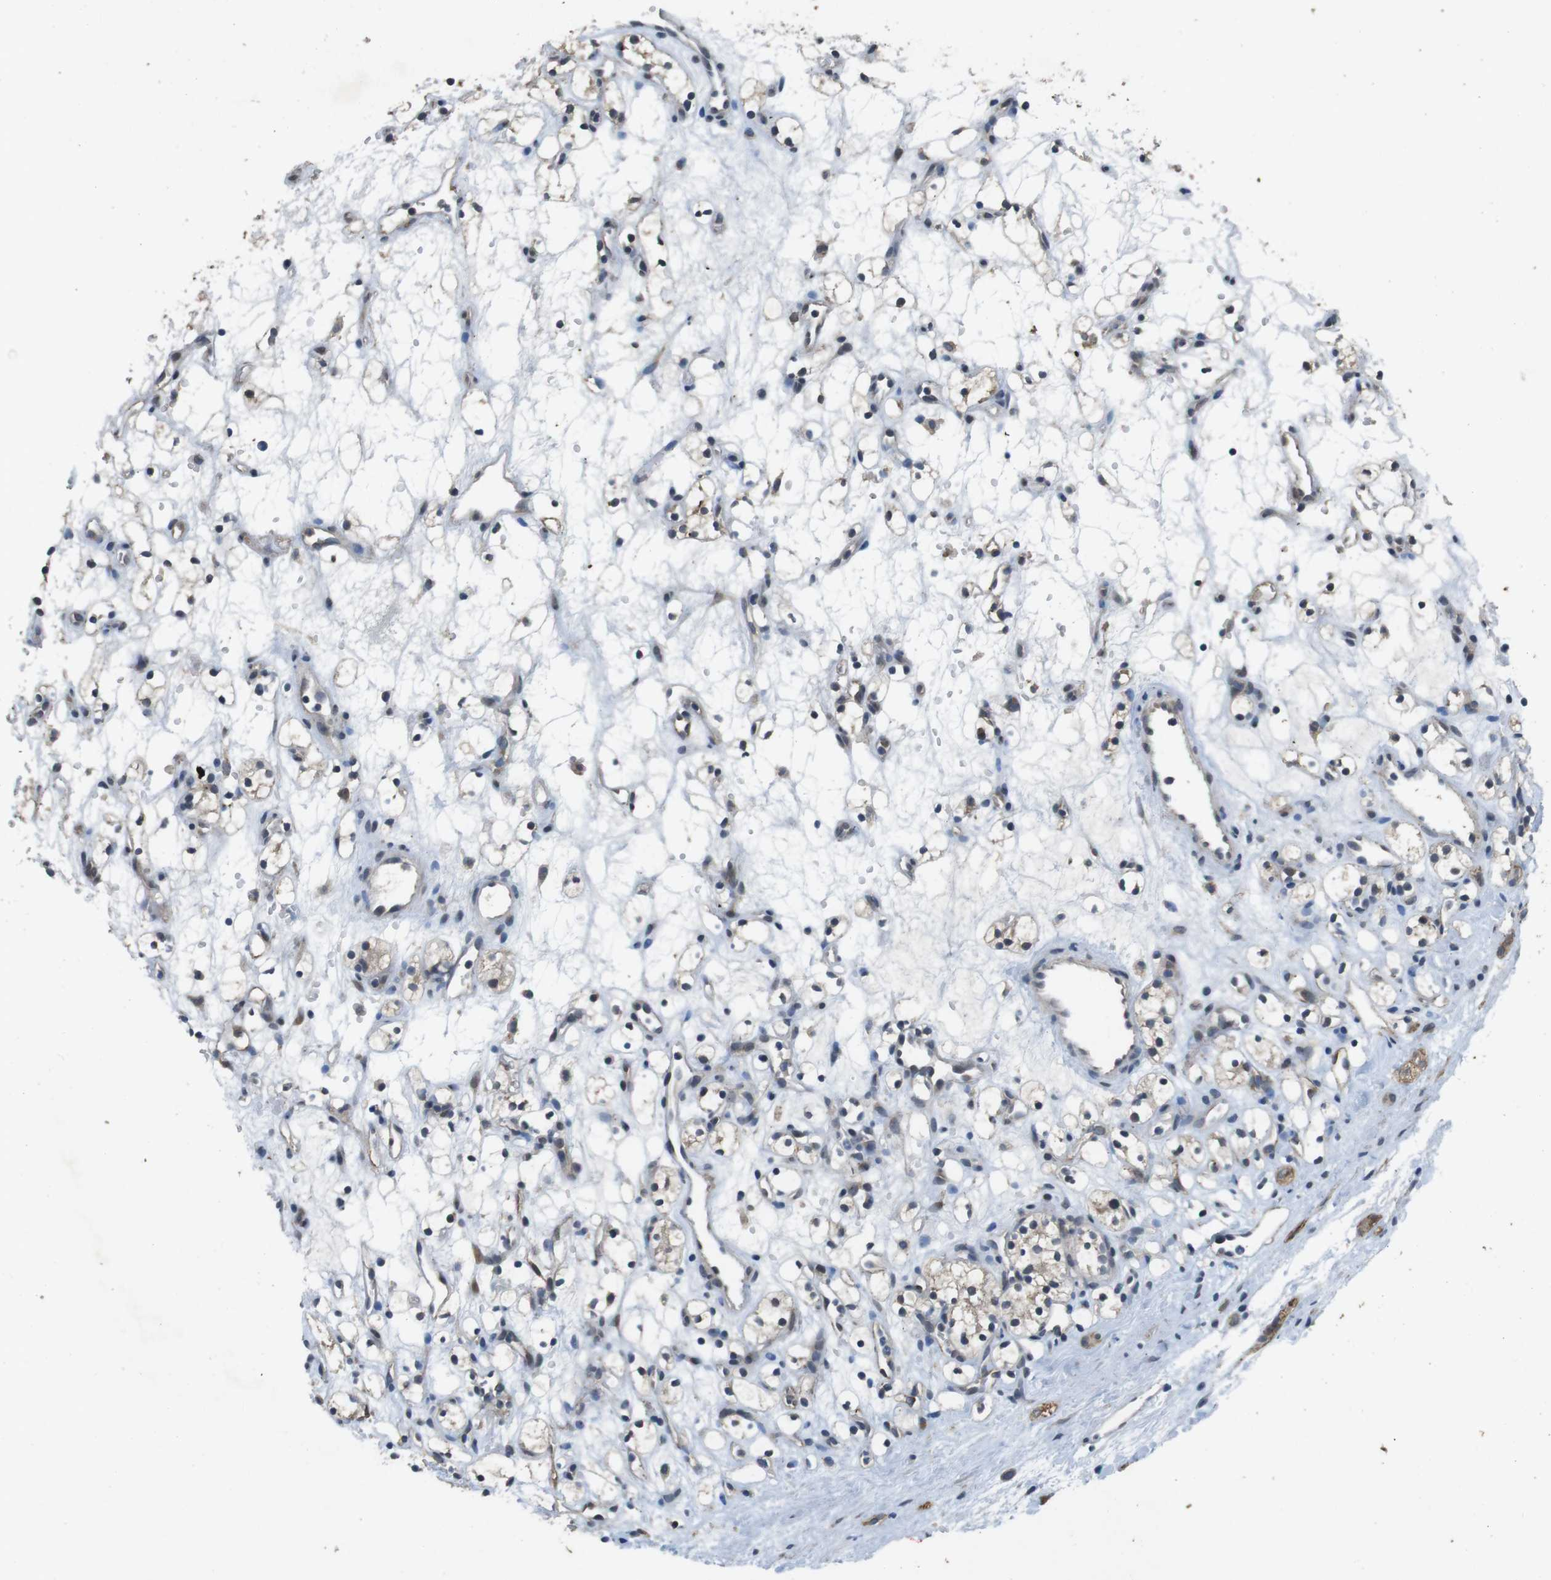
{"staining": {"intensity": "negative", "quantity": "none", "location": "none"}, "tissue": "renal cancer", "cell_type": "Tumor cells", "image_type": "cancer", "snomed": [{"axis": "morphology", "description": "Adenocarcinoma, NOS"}, {"axis": "topography", "description": "Kidney"}], "caption": "The IHC photomicrograph has no significant positivity in tumor cells of renal adenocarcinoma tissue.", "gene": "CLDN7", "patient": {"sex": "female", "age": 60}}